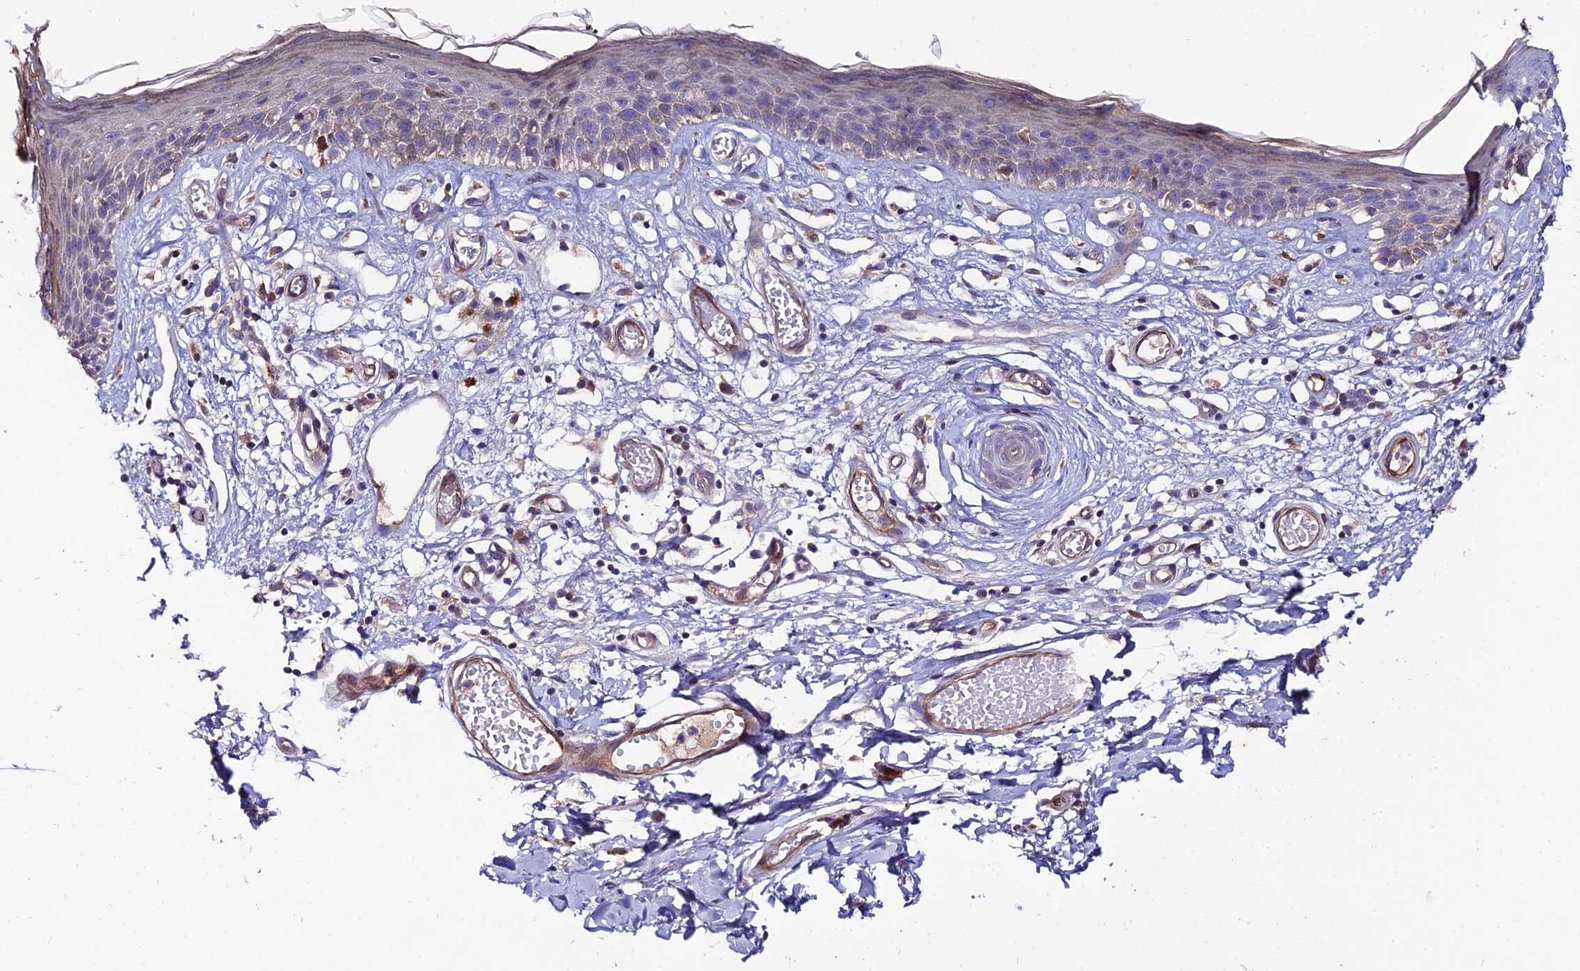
{"staining": {"intensity": "weak", "quantity": "<25%", "location": "cytoplasmic/membranous"}, "tissue": "skin", "cell_type": "Epidermal cells", "image_type": "normal", "snomed": [{"axis": "morphology", "description": "Normal tissue, NOS"}, {"axis": "topography", "description": "Adipose tissue"}, {"axis": "topography", "description": "Vascular tissue"}, {"axis": "topography", "description": "Vulva"}, {"axis": "topography", "description": "Peripheral nerve tissue"}], "caption": "DAB immunohistochemical staining of unremarkable human skin displays no significant staining in epidermal cells.", "gene": "ARL6IP1", "patient": {"sex": "female", "age": 86}}